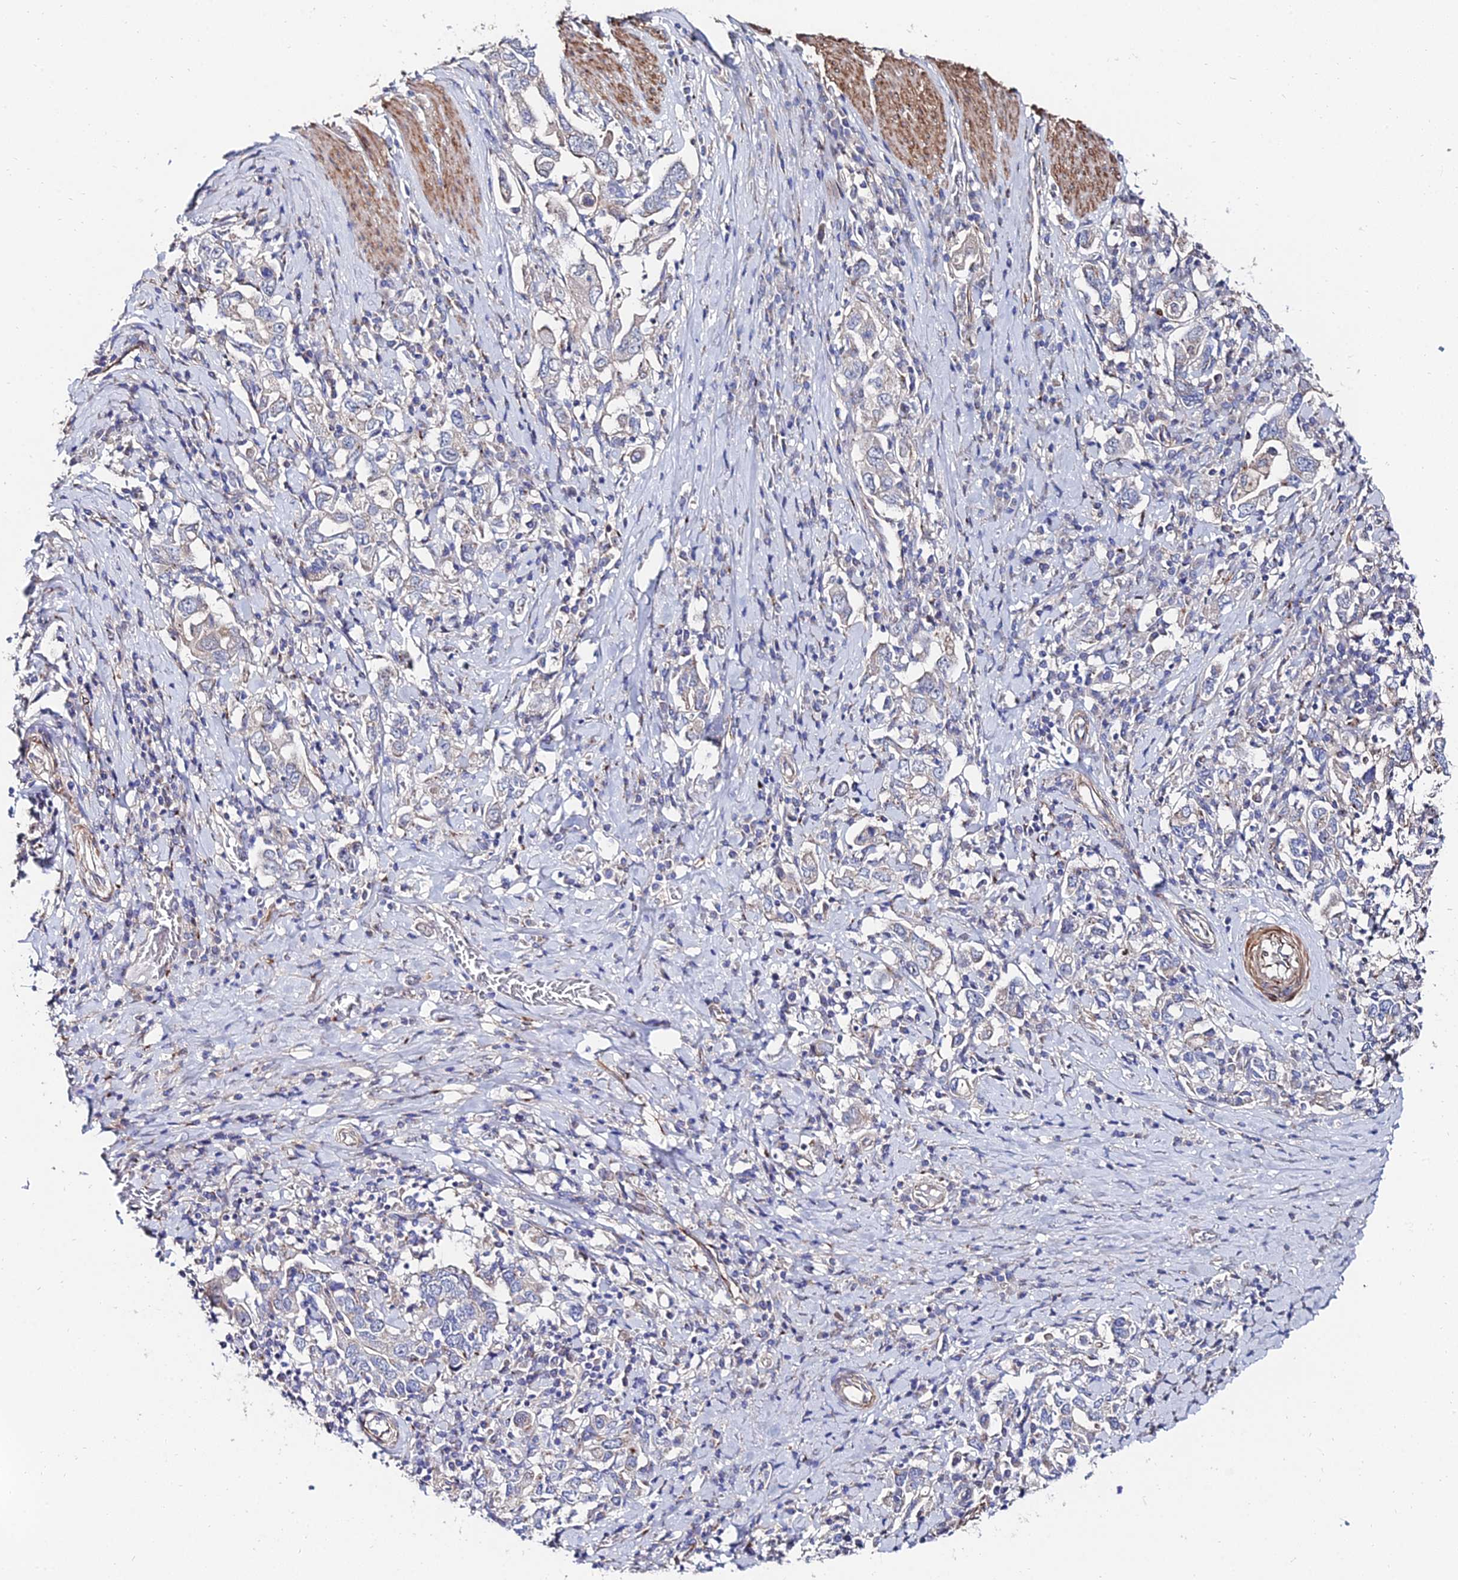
{"staining": {"intensity": "negative", "quantity": "none", "location": "none"}, "tissue": "stomach cancer", "cell_type": "Tumor cells", "image_type": "cancer", "snomed": [{"axis": "morphology", "description": "Adenocarcinoma, NOS"}, {"axis": "topography", "description": "Stomach, upper"}, {"axis": "topography", "description": "Stomach"}], "caption": "Immunohistochemistry (IHC) histopathology image of neoplastic tissue: stomach cancer (adenocarcinoma) stained with DAB (3,3'-diaminobenzidine) exhibits no significant protein positivity in tumor cells.", "gene": "BORCS8", "patient": {"sex": "male", "age": 62}}